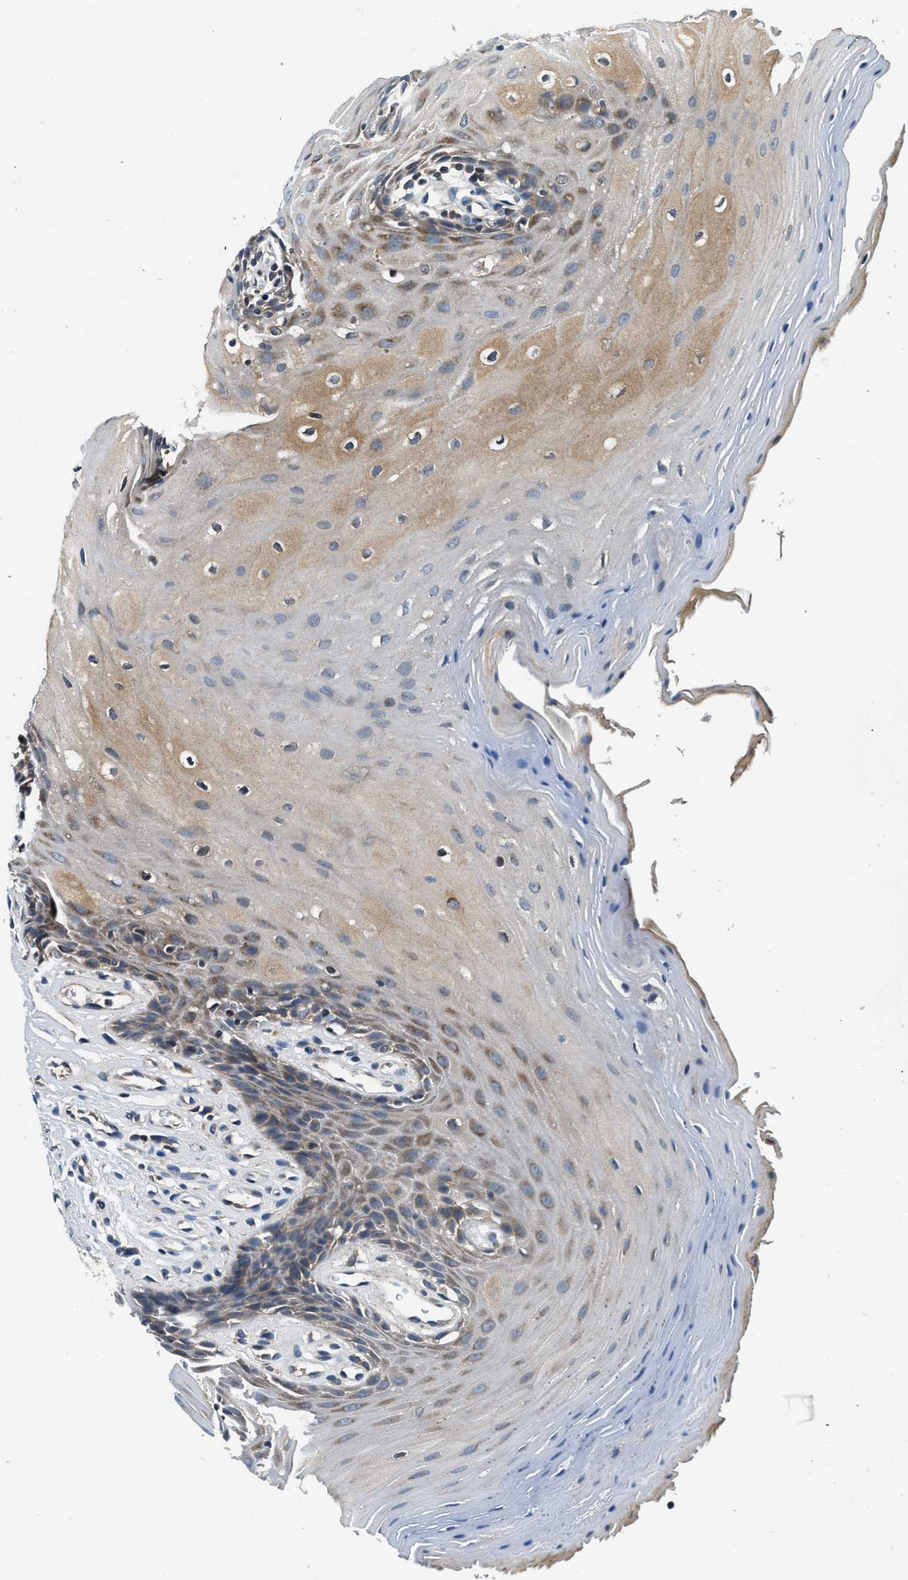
{"staining": {"intensity": "weak", "quantity": "25%-75%", "location": "cytoplasmic/membranous"}, "tissue": "oral mucosa", "cell_type": "Squamous epithelial cells", "image_type": "normal", "snomed": [{"axis": "morphology", "description": "Normal tissue, NOS"}, {"axis": "morphology", "description": "Squamous cell carcinoma, NOS"}, {"axis": "topography", "description": "Oral tissue"}, {"axis": "topography", "description": "Head-Neck"}], "caption": "Immunohistochemistry staining of normal oral mucosa, which displays low levels of weak cytoplasmic/membranous positivity in approximately 25%-75% of squamous epithelial cells indicating weak cytoplasmic/membranous protein positivity. The staining was performed using DAB (3,3'-diaminobenzidine) (brown) for protein detection and nuclei were counterstained in hematoxylin (blue).", "gene": "PAFAH2", "patient": {"sex": "male", "age": 71}}